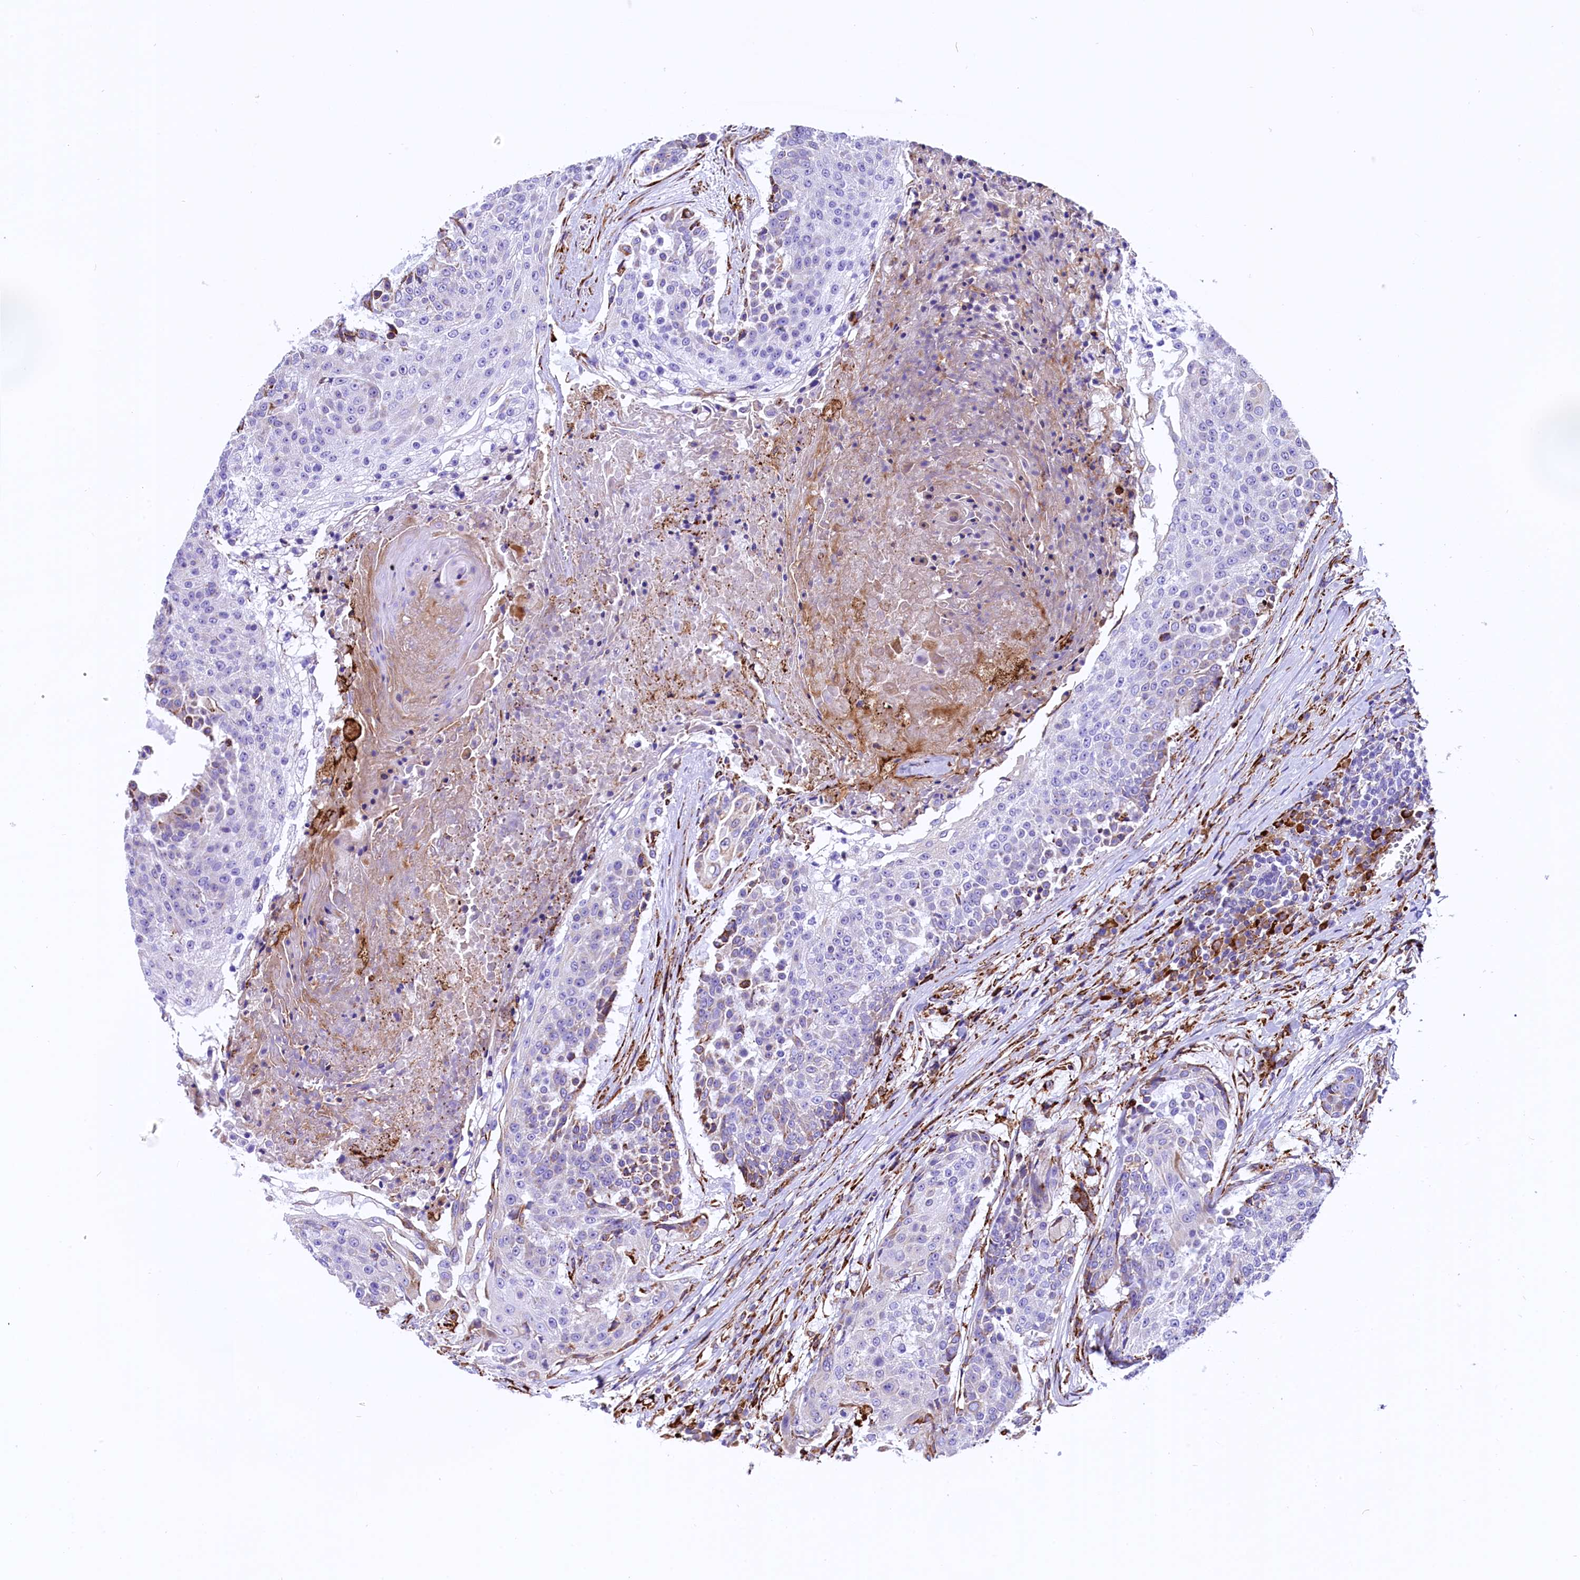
{"staining": {"intensity": "negative", "quantity": "none", "location": "none"}, "tissue": "urothelial cancer", "cell_type": "Tumor cells", "image_type": "cancer", "snomed": [{"axis": "morphology", "description": "Urothelial carcinoma, High grade"}, {"axis": "topography", "description": "Urinary bladder"}], "caption": "Micrograph shows no protein positivity in tumor cells of urothelial carcinoma (high-grade) tissue.", "gene": "CMTR2", "patient": {"sex": "female", "age": 63}}